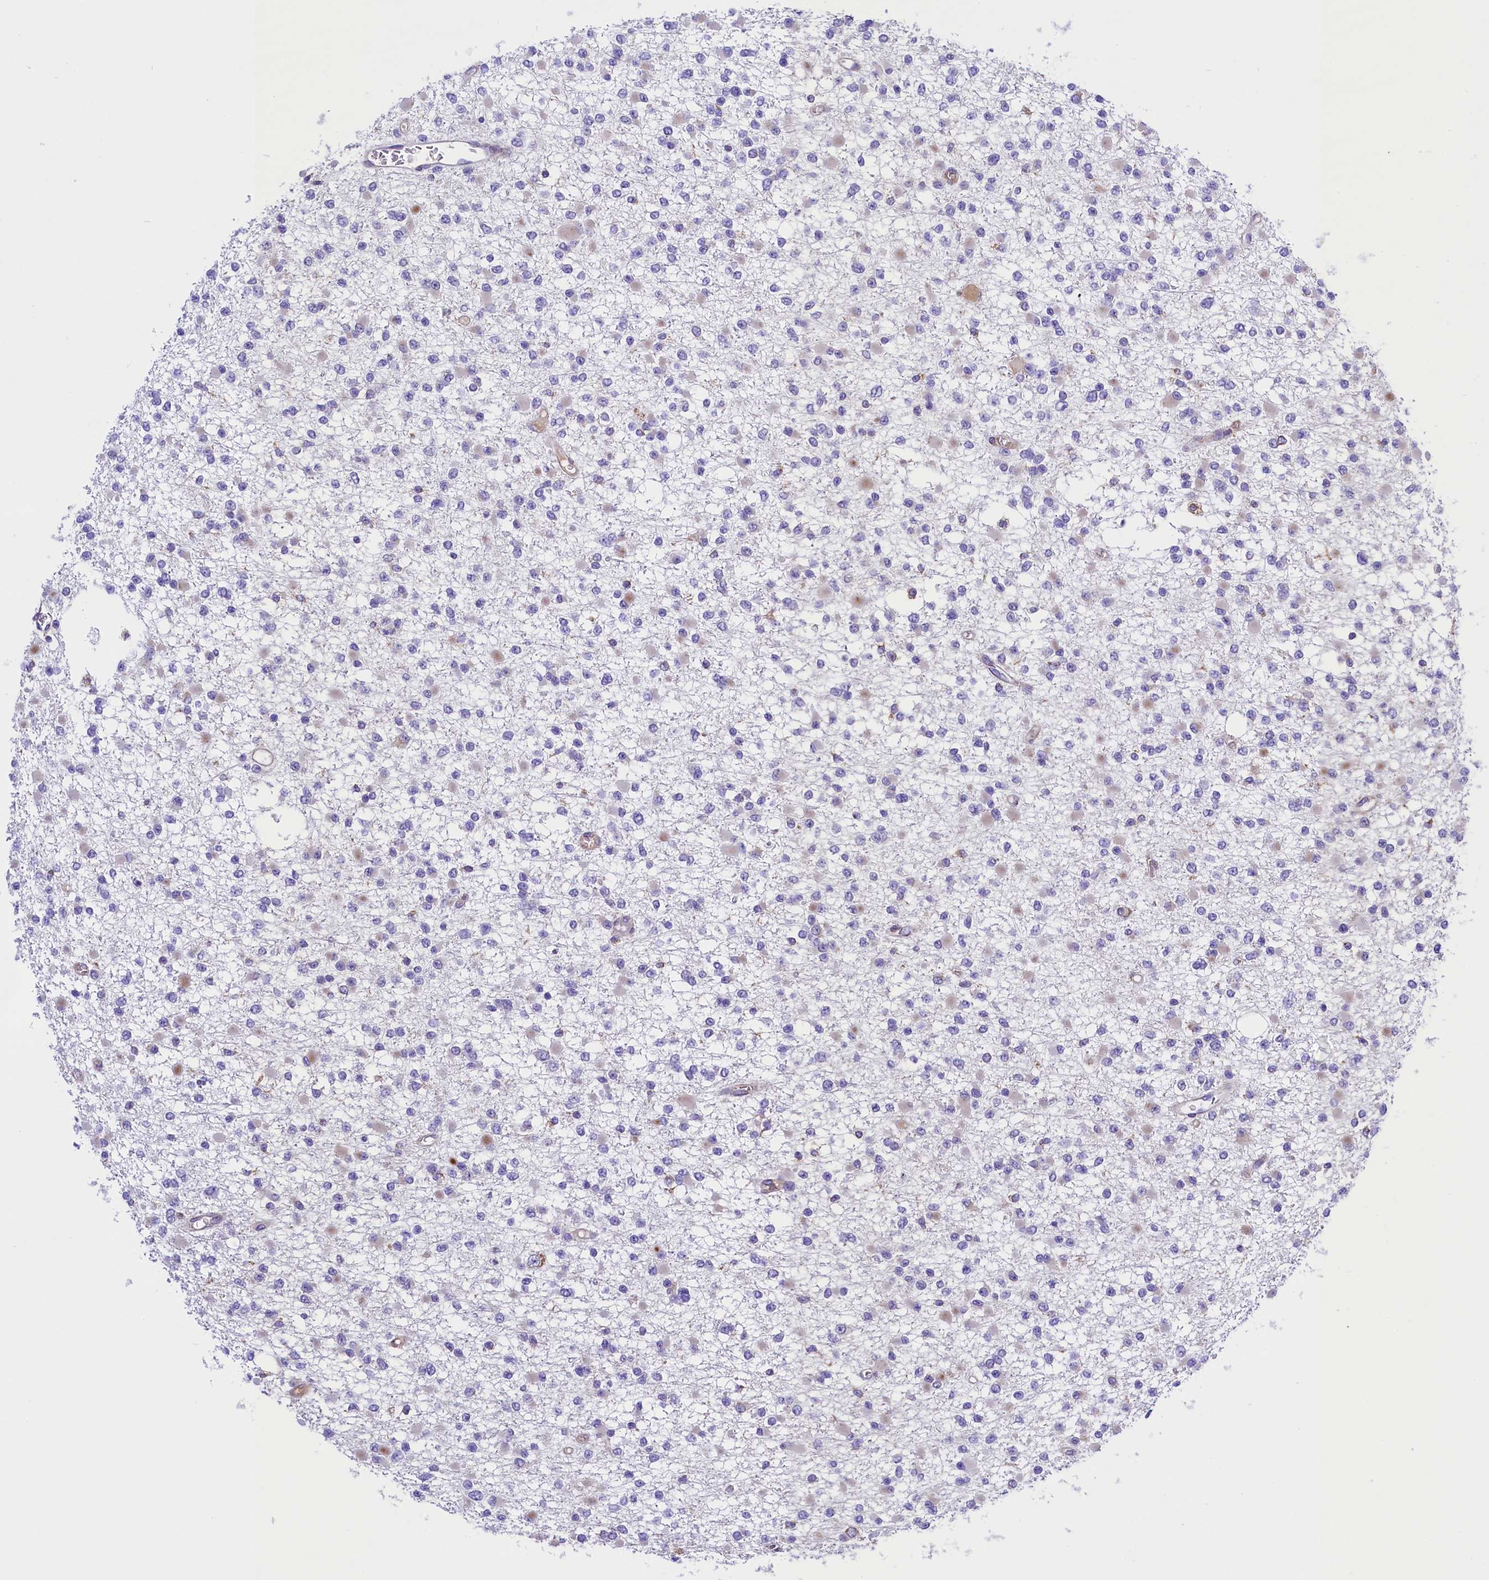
{"staining": {"intensity": "negative", "quantity": "none", "location": "none"}, "tissue": "glioma", "cell_type": "Tumor cells", "image_type": "cancer", "snomed": [{"axis": "morphology", "description": "Glioma, malignant, Low grade"}, {"axis": "topography", "description": "Brain"}], "caption": "High magnification brightfield microscopy of malignant glioma (low-grade) stained with DAB (3,3'-diaminobenzidine) (brown) and counterstained with hematoxylin (blue): tumor cells show no significant expression.", "gene": "CMTR2", "patient": {"sex": "female", "age": 22}}